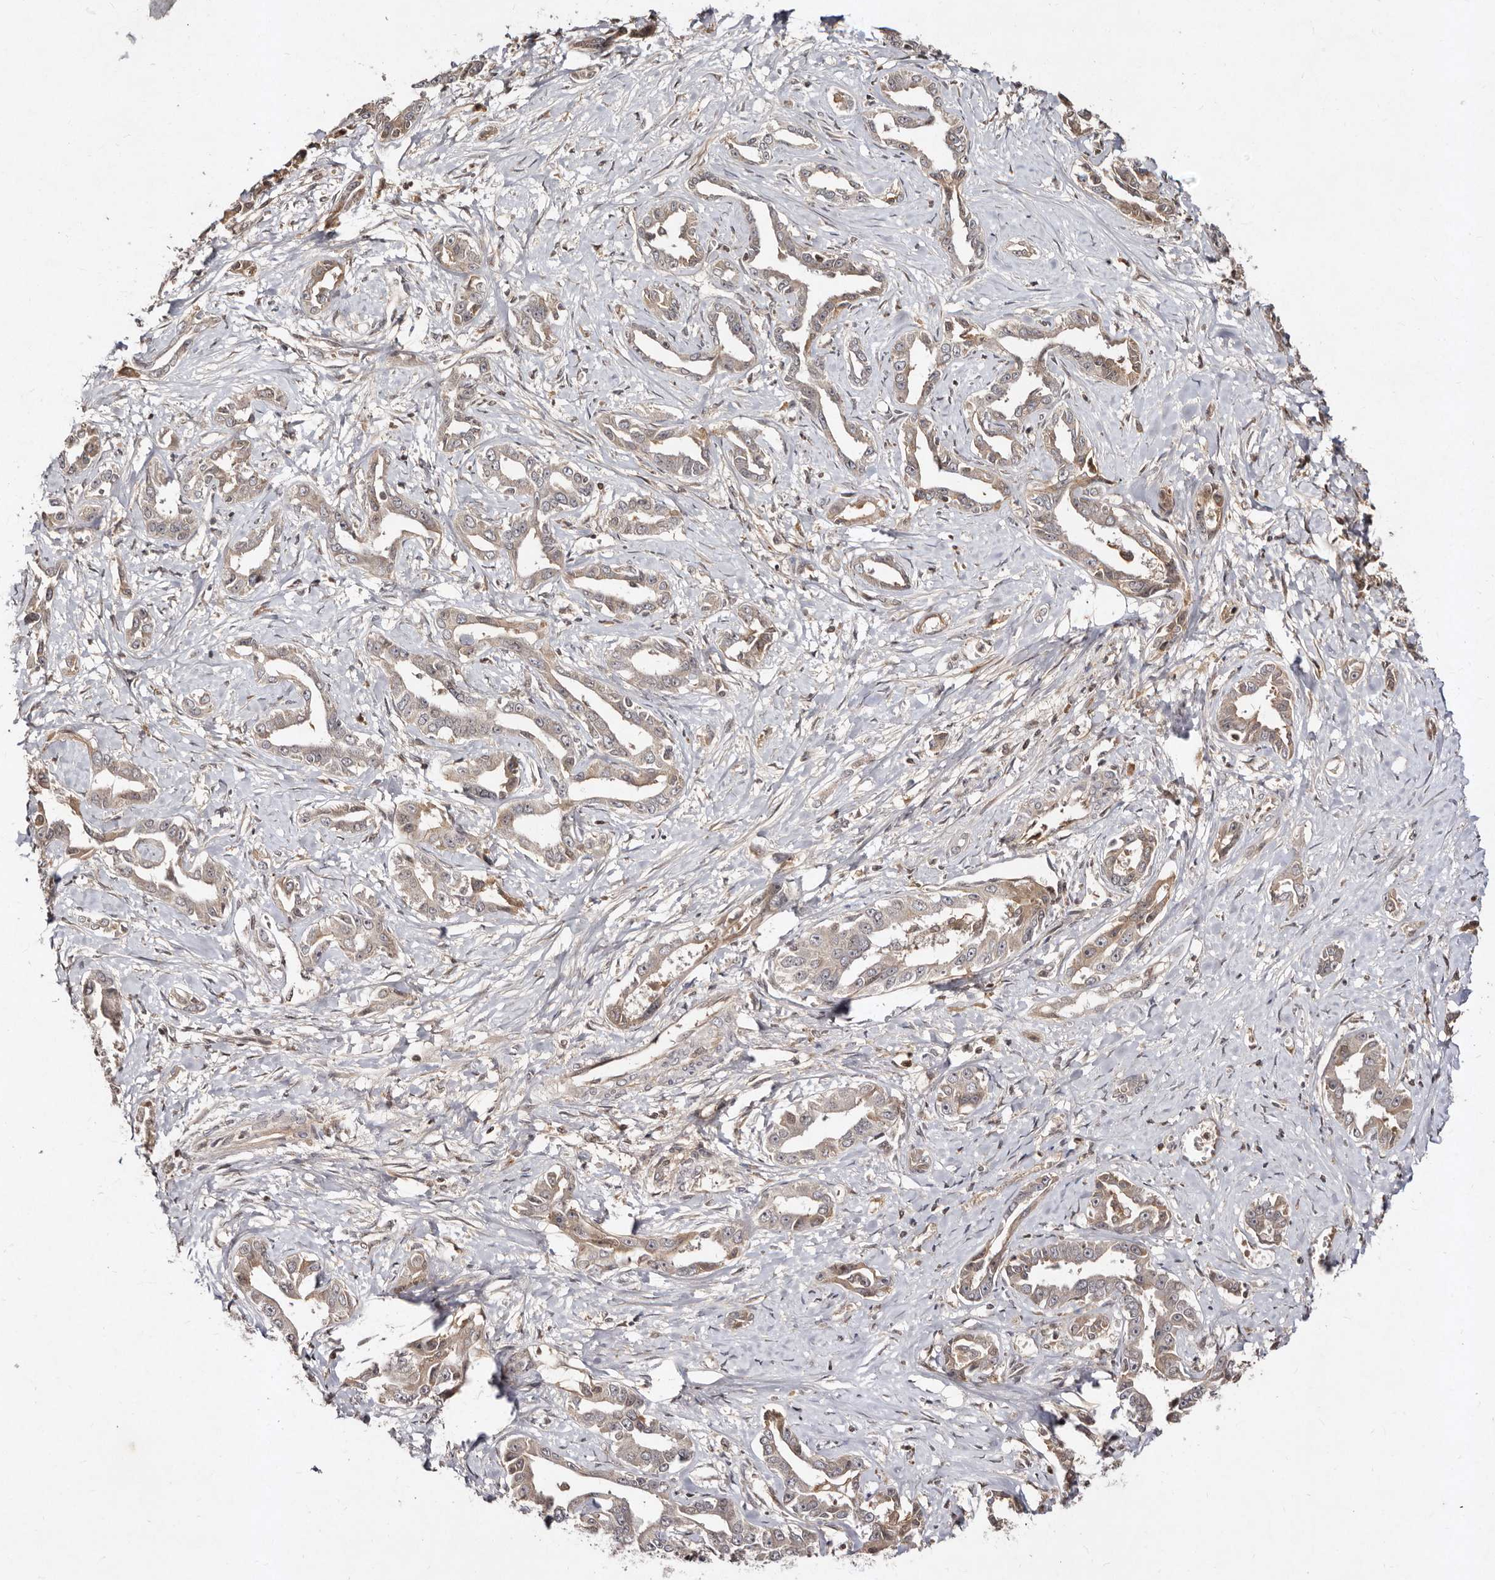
{"staining": {"intensity": "weak", "quantity": "25%-75%", "location": "cytoplasmic/membranous"}, "tissue": "liver cancer", "cell_type": "Tumor cells", "image_type": "cancer", "snomed": [{"axis": "morphology", "description": "Cholangiocarcinoma"}, {"axis": "topography", "description": "Liver"}], "caption": "The photomicrograph demonstrates staining of liver cancer (cholangiocarcinoma), revealing weak cytoplasmic/membranous protein expression (brown color) within tumor cells.", "gene": "LCORL", "patient": {"sex": "male", "age": 59}}